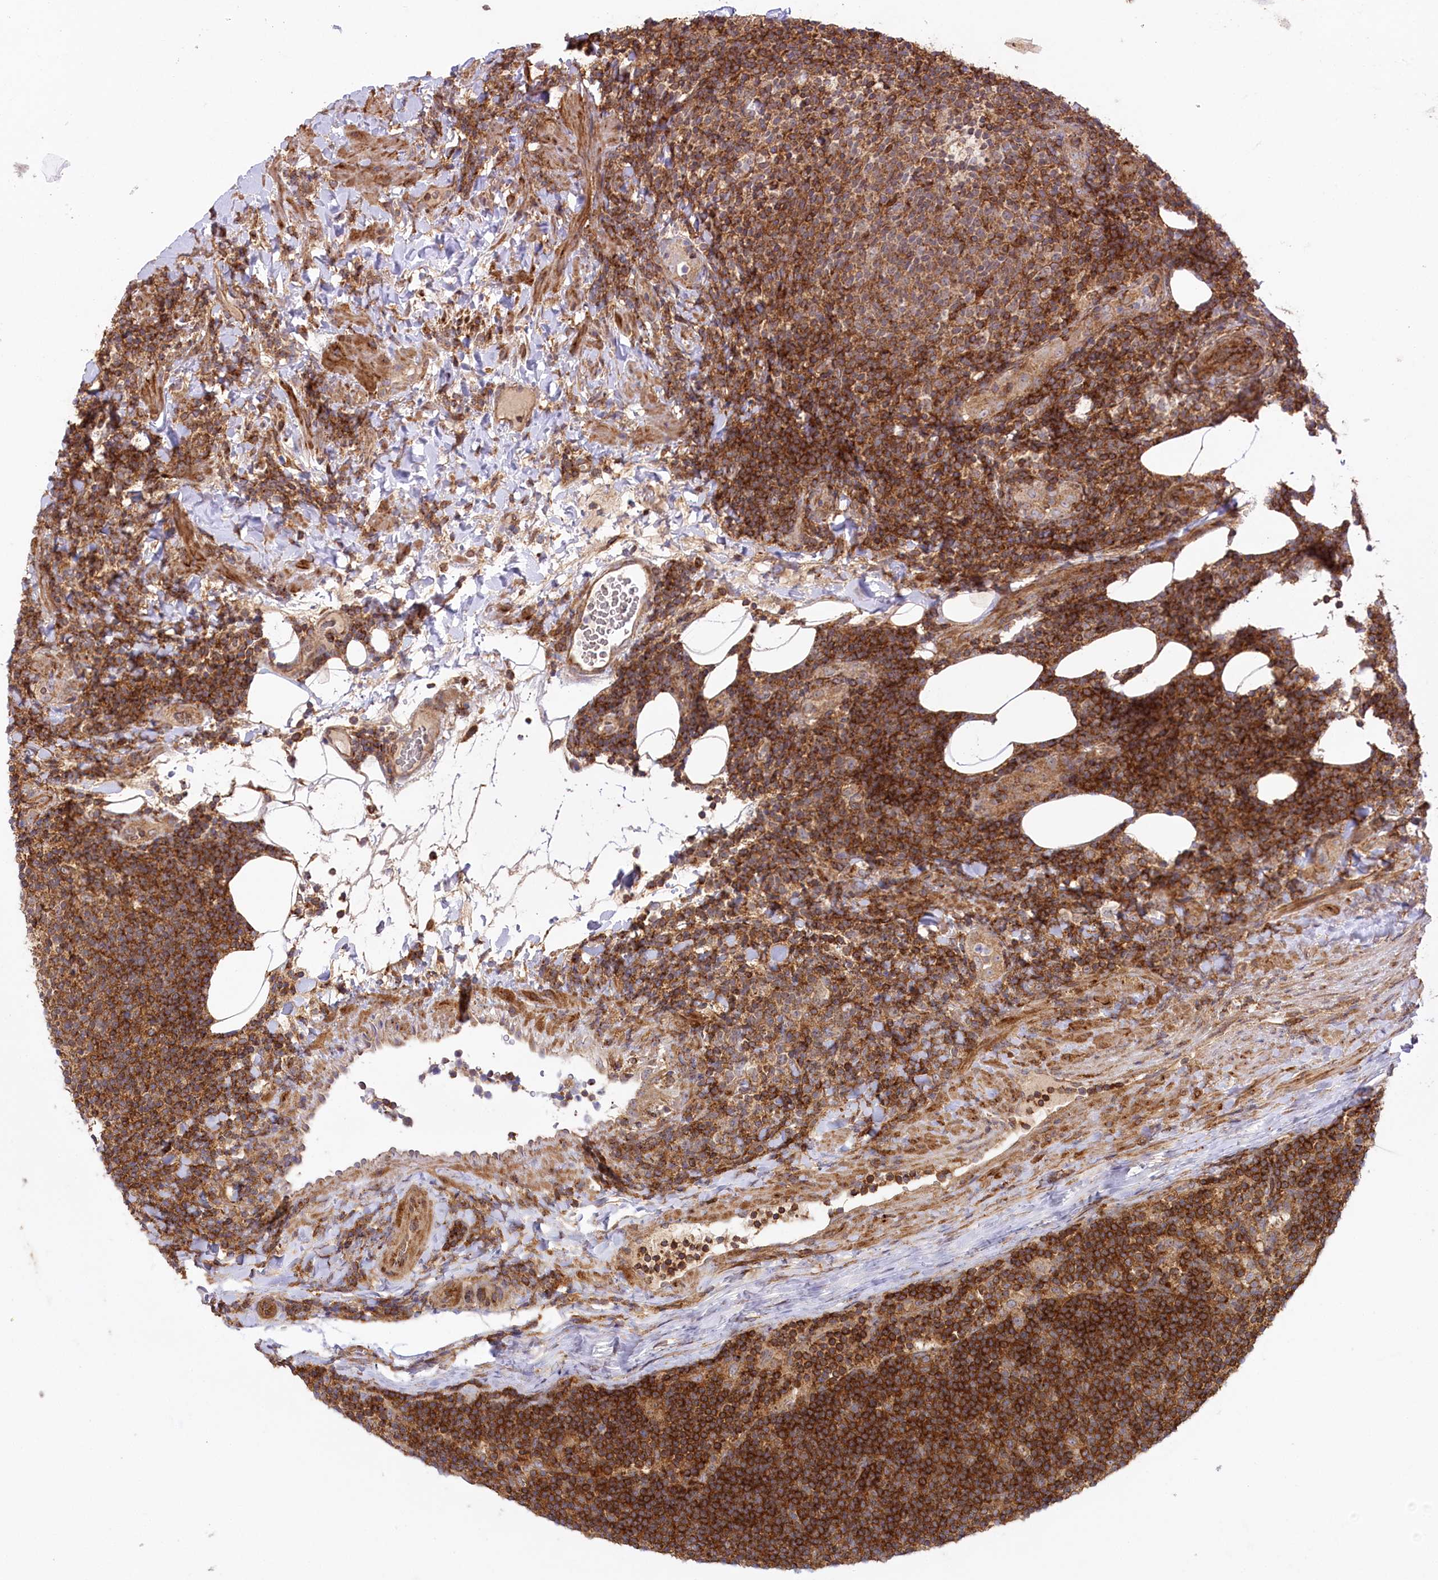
{"staining": {"intensity": "strong", "quantity": ">75%", "location": "cytoplasmic/membranous"}, "tissue": "lymphoma", "cell_type": "Tumor cells", "image_type": "cancer", "snomed": [{"axis": "morphology", "description": "Malignant lymphoma, non-Hodgkin's type, Low grade"}, {"axis": "topography", "description": "Lymph node"}], "caption": "Lymphoma stained with a protein marker exhibits strong staining in tumor cells.", "gene": "CCDC91", "patient": {"sex": "male", "age": 66}}